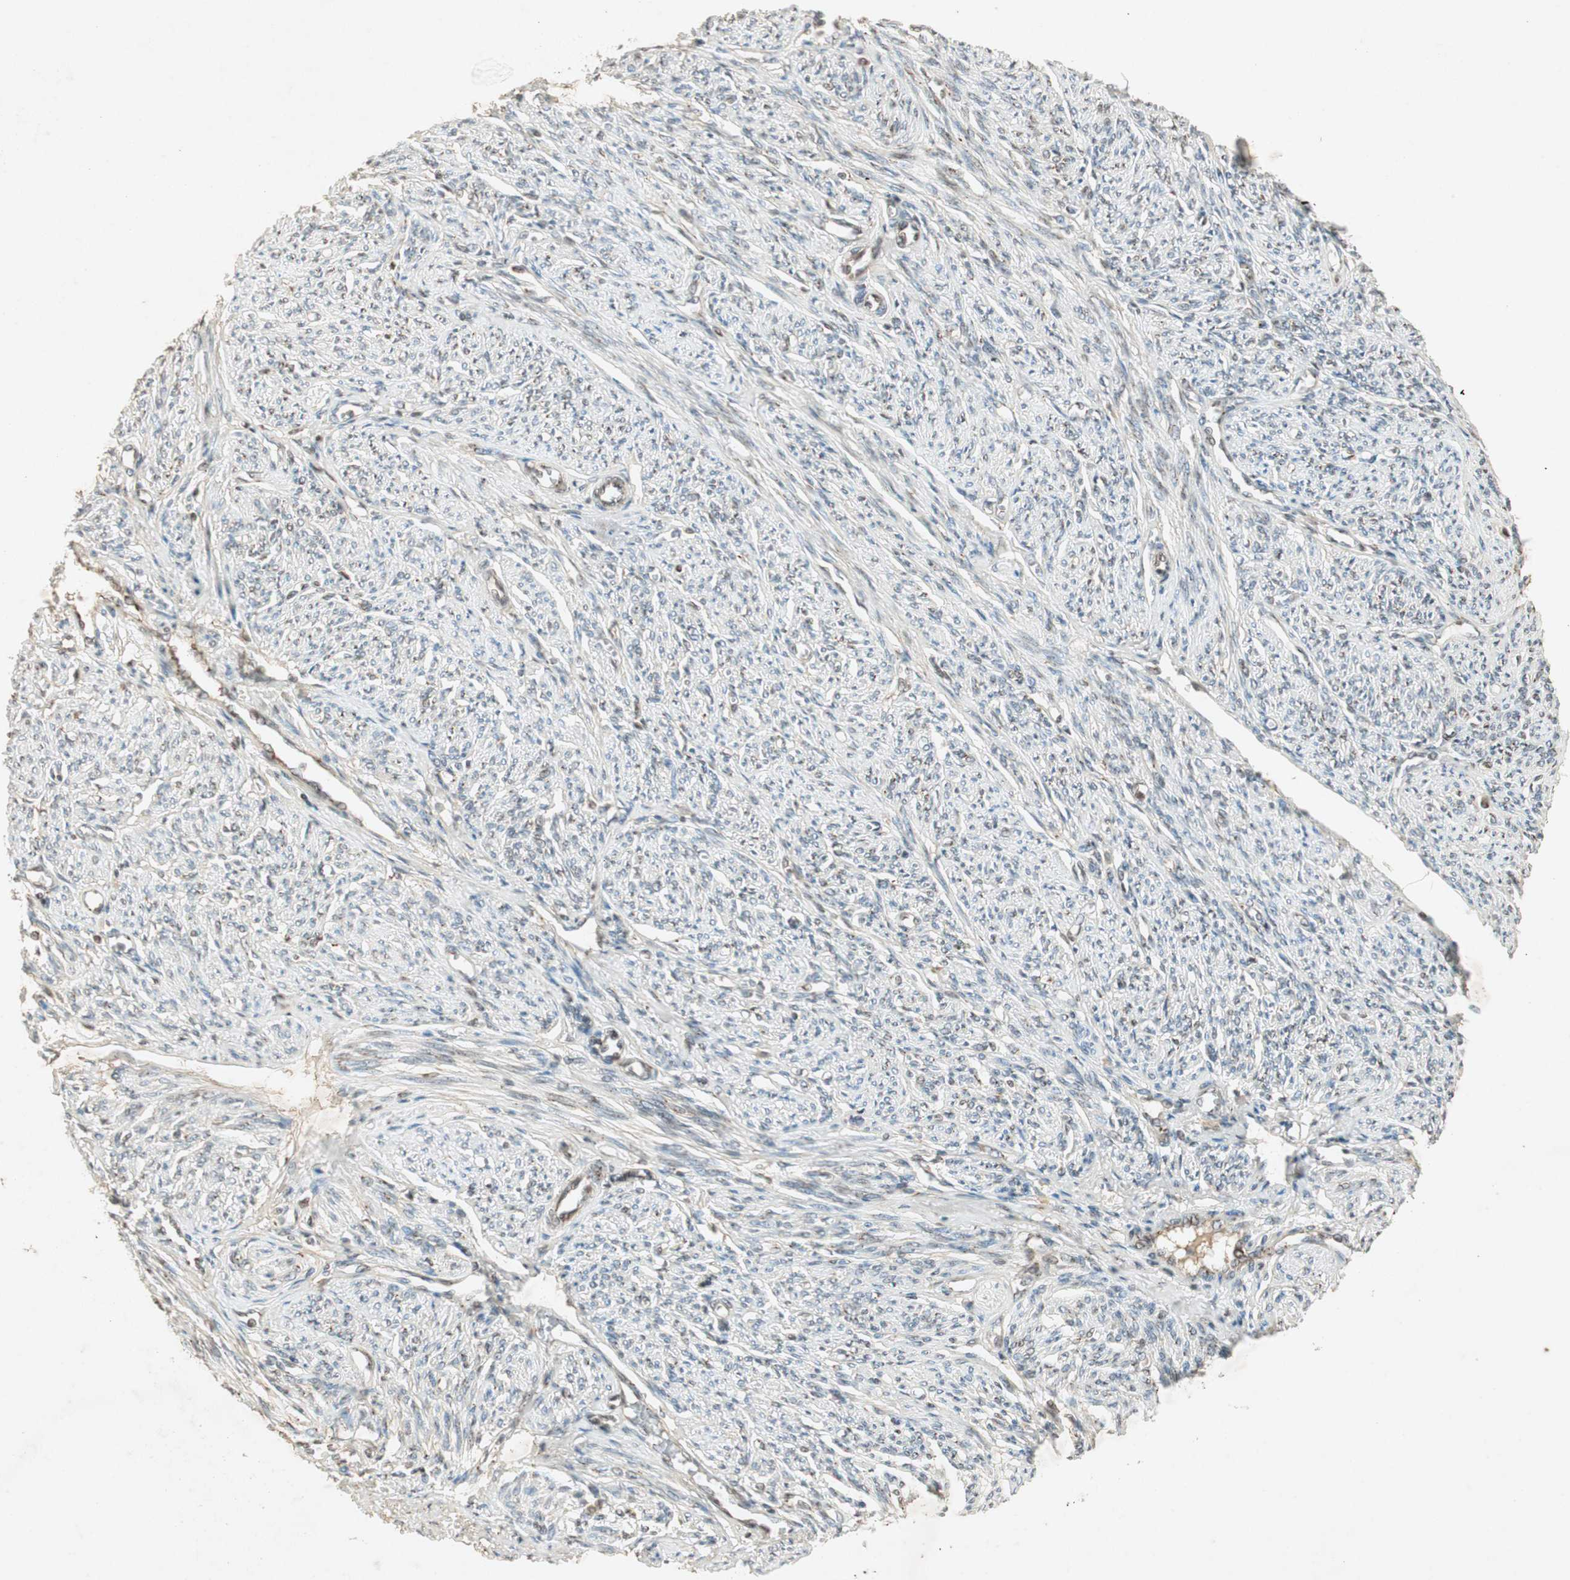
{"staining": {"intensity": "weak", "quantity": "25%-75%", "location": "cytoplasmic/membranous"}, "tissue": "smooth muscle", "cell_type": "Smooth muscle cells", "image_type": "normal", "snomed": [{"axis": "morphology", "description": "Normal tissue, NOS"}, {"axis": "topography", "description": "Smooth muscle"}], "caption": "Smooth muscle cells display low levels of weak cytoplasmic/membranous expression in about 25%-75% of cells in normal human smooth muscle.", "gene": "NEO1", "patient": {"sex": "female", "age": 65}}